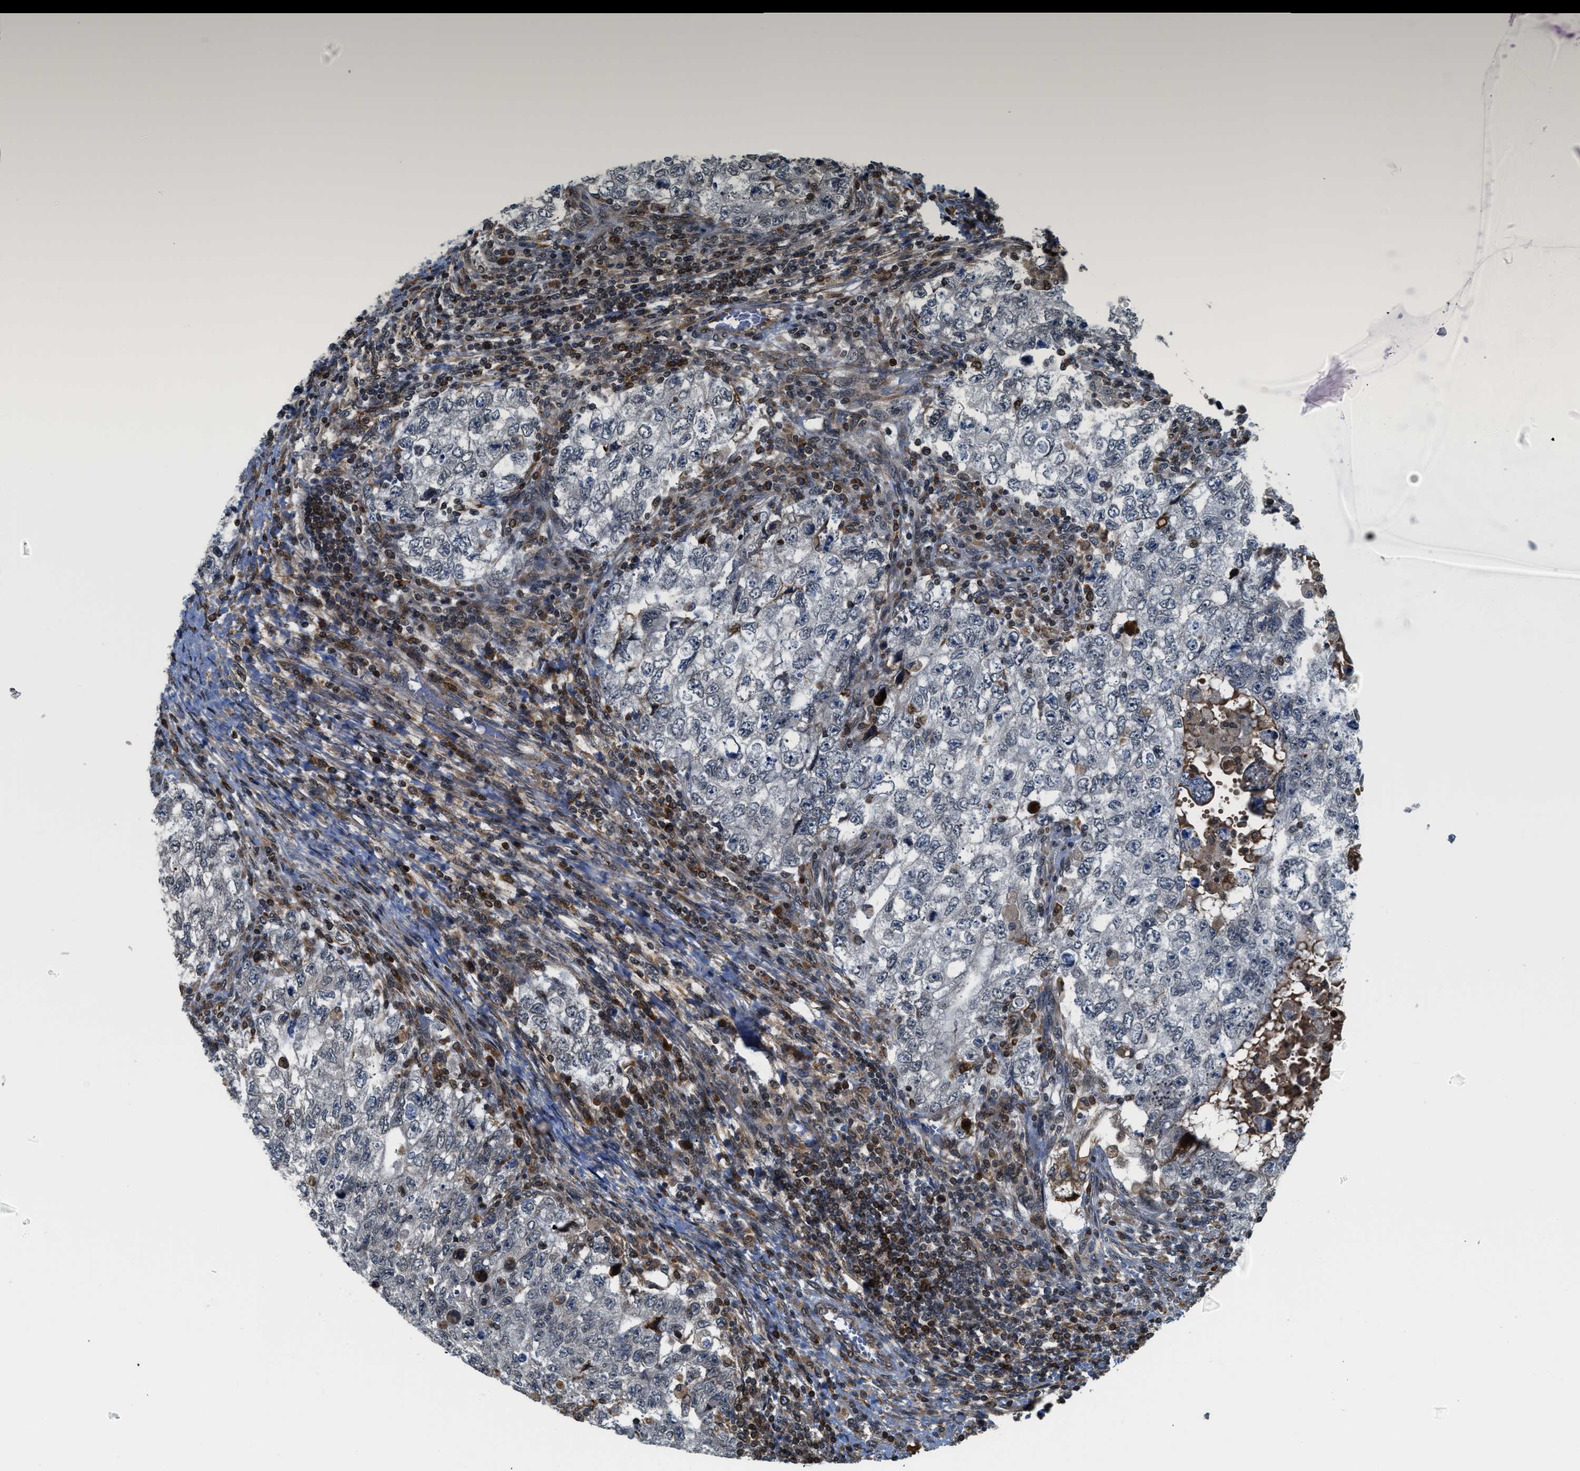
{"staining": {"intensity": "negative", "quantity": "none", "location": "none"}, "tissue": "testis cancer", "cell_type": "Tumor cells", "image_type": "cancer", "snomed": [{"axis": "morphology", "description": "Carcinoma, Embryonal, NOS"}, {"axis": "topography", "description": "Testis"}], "caption": "An image of testis cancer (embryonal carcinoma) stained for a protein demonstrates no brown staining in tumor cells. Nuclei are stained in blue.", "gene": "RETREG3", "patient": {"sex": "male", "age": 36}}